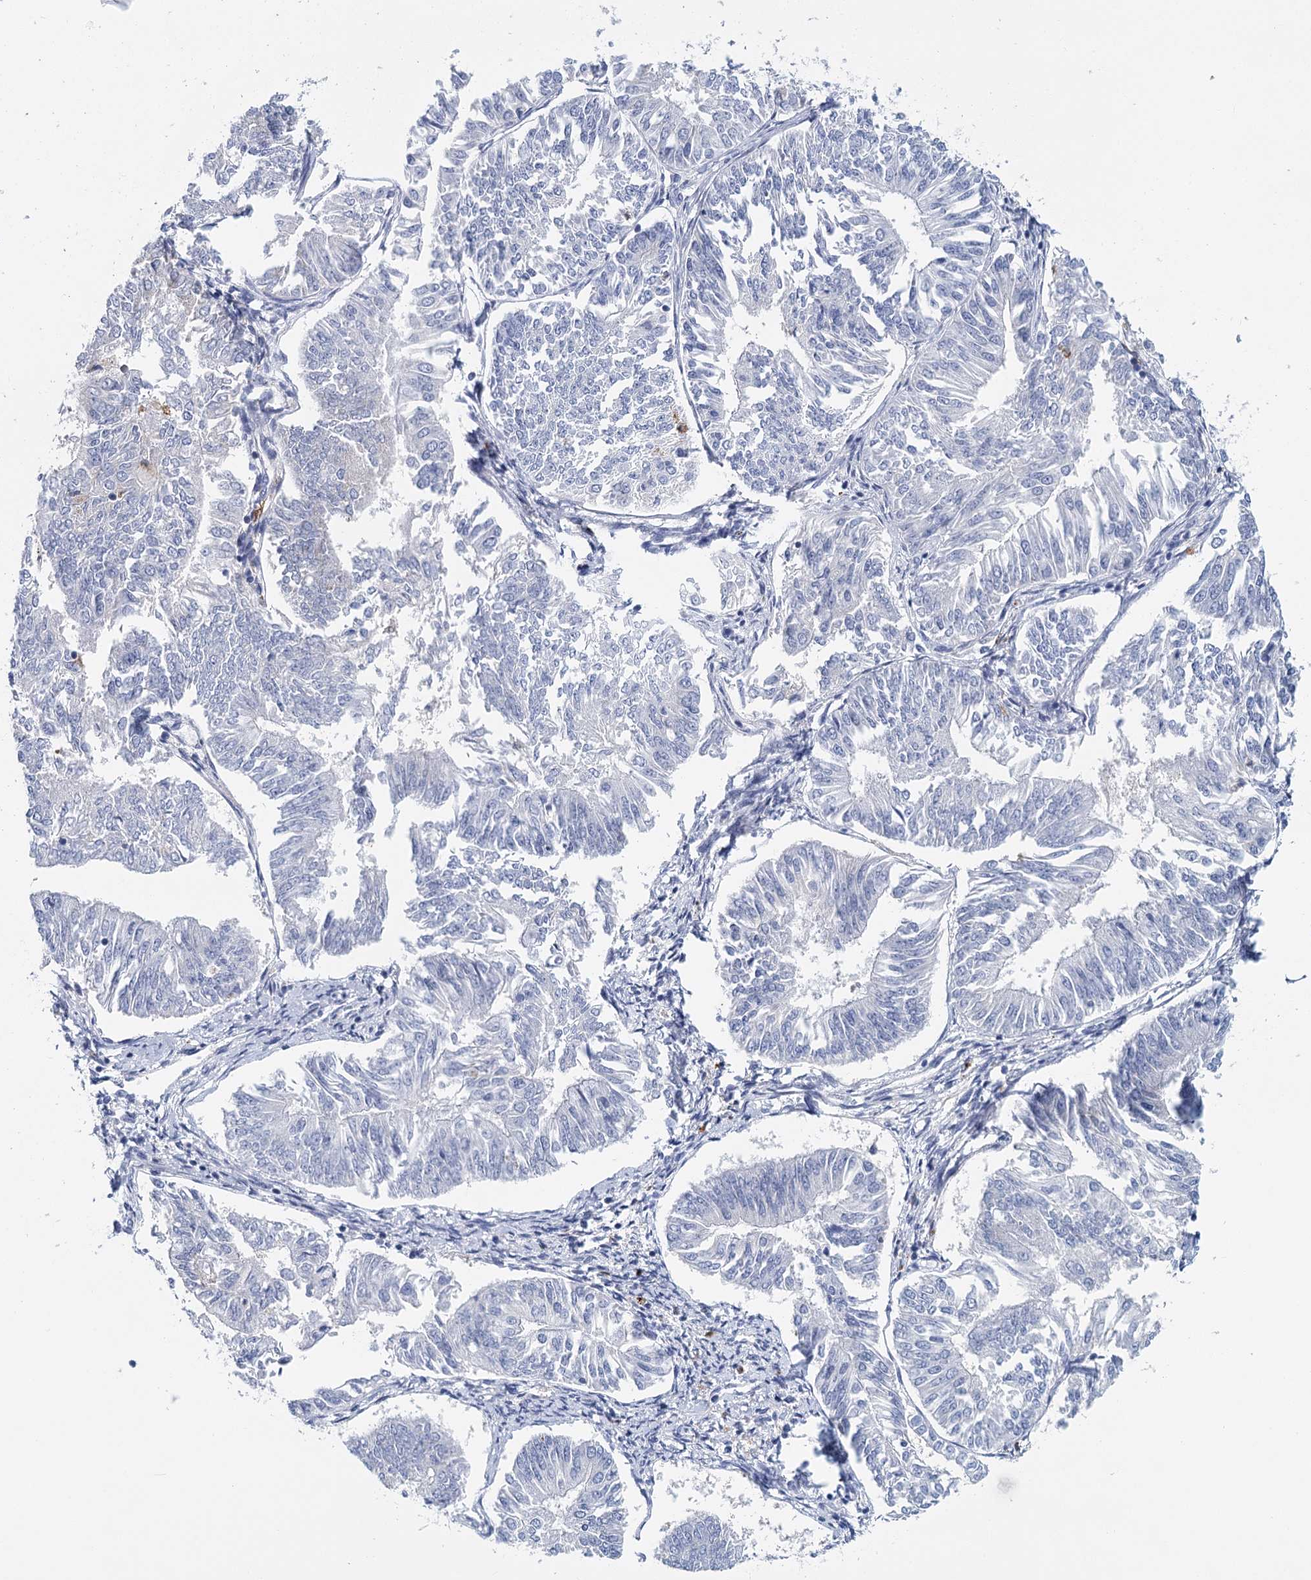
{"staining": {"intensity": "negative", "quantity": "none", "location": "none"}, "tissue": "endometrial cancer", "cell_type": "Tumor cells", "image_type": "cancer", "snomed": [{"axis": "morphology", "description": "Adenocarcinoma, NOS"}, {"axis": "topography", "description": "Endometrium"}], "caption": "Immunohistochemical staining of adenocarcinoma (endometrial) exhibits no significant positivity in tumor cells.", "gene": "METTL7B", "patient": {"sex": "female", "age": 58}}